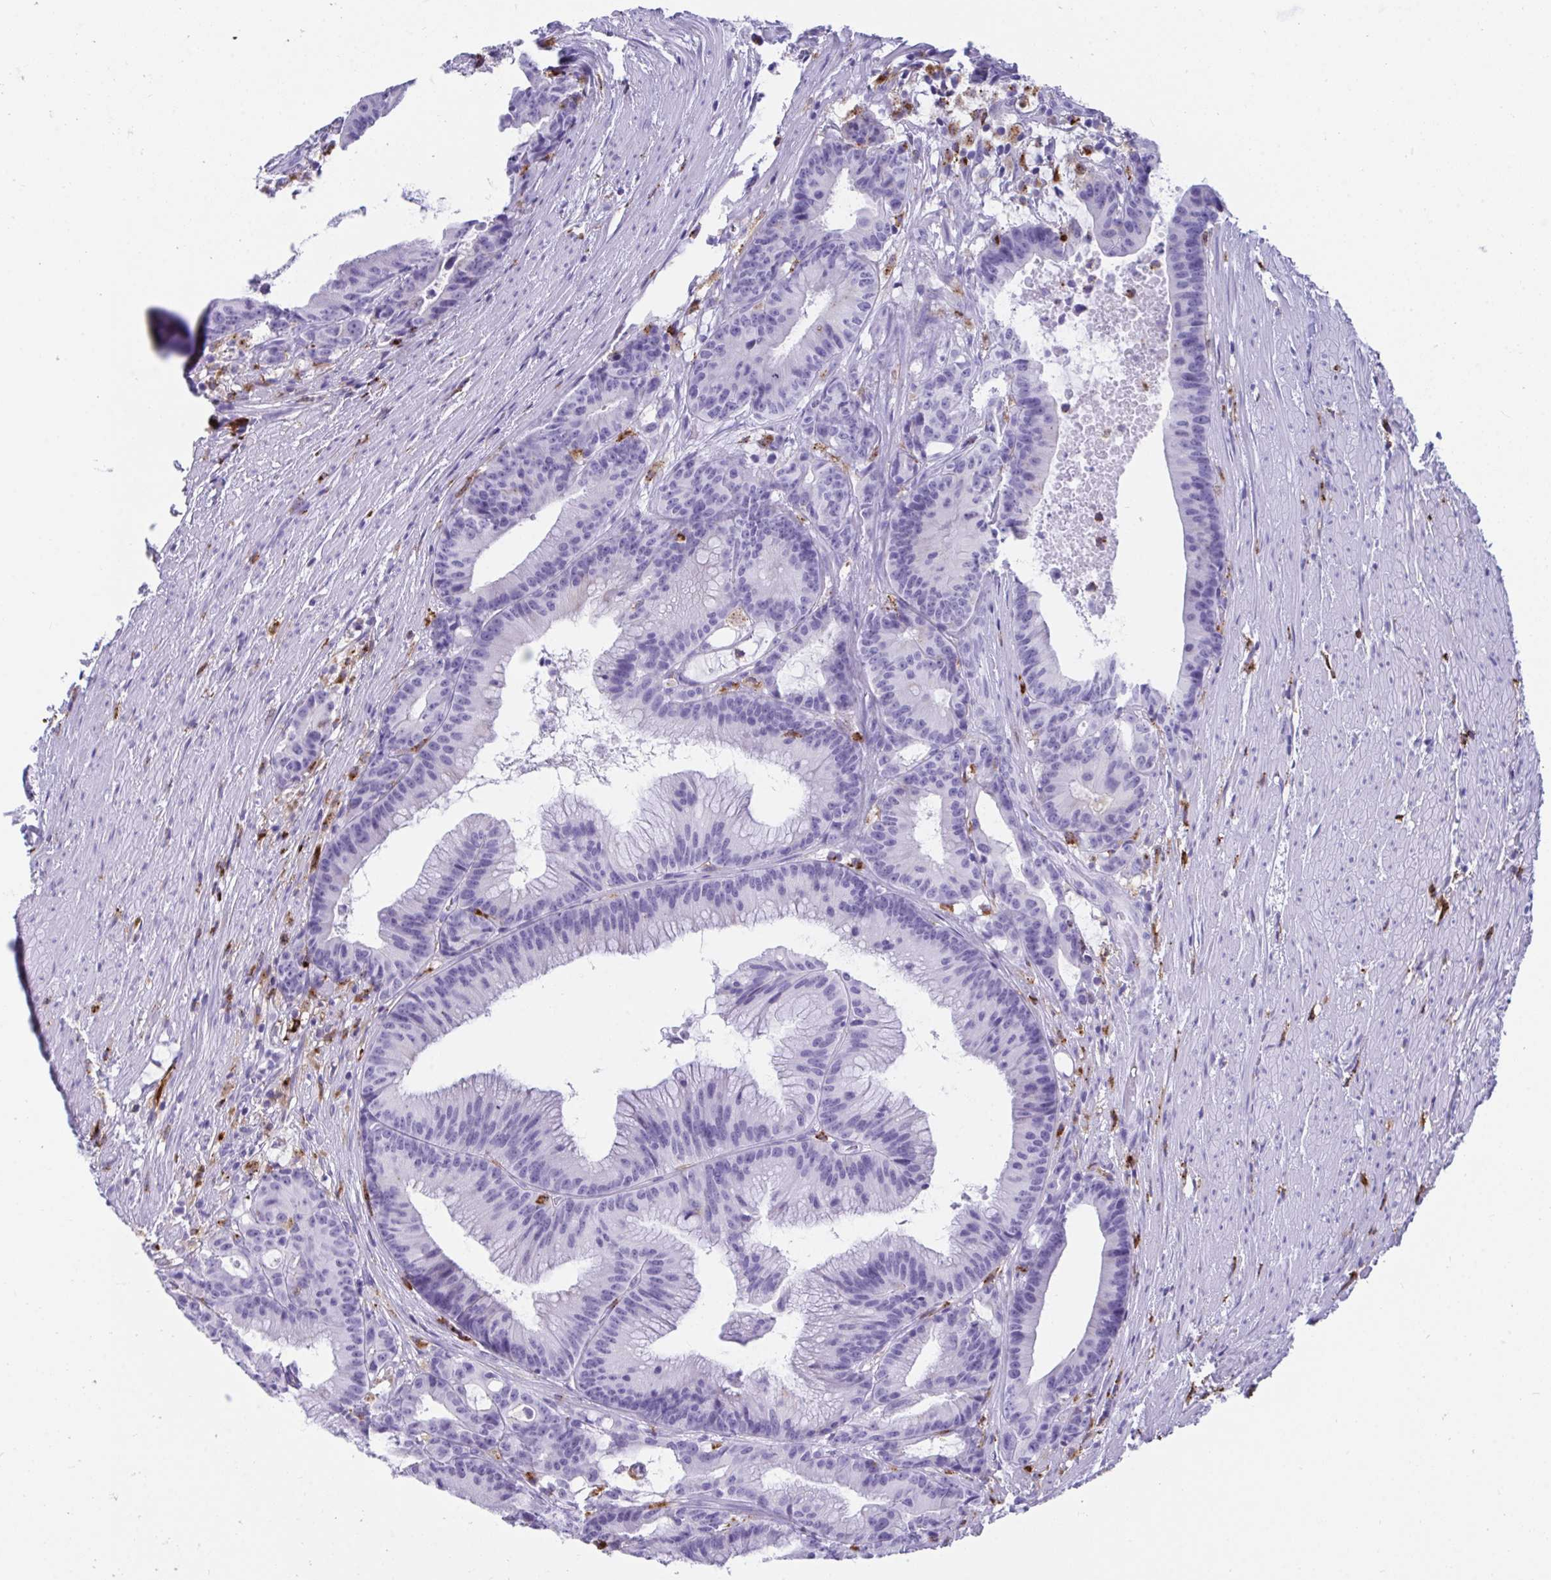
{"staining": {"intensity": "negative", "quantity": "none", "location": "none"}, "tissue": "colorectal cancer", "cell_type": "Tumor cells", "image_type": "cancer", "snomed": [{"axis": "morphology", "description": "Adenocarcinoma, NOS"}, {"axis": "topography", "description": "Colon"}], "caption": "A high-resolution histopathology image shows IHC staining of colorectal cancer, which demonstrates no significant staining in tumor cells.", "gene": "CPVL", "patient": {"sex": "female", "age": 78}}